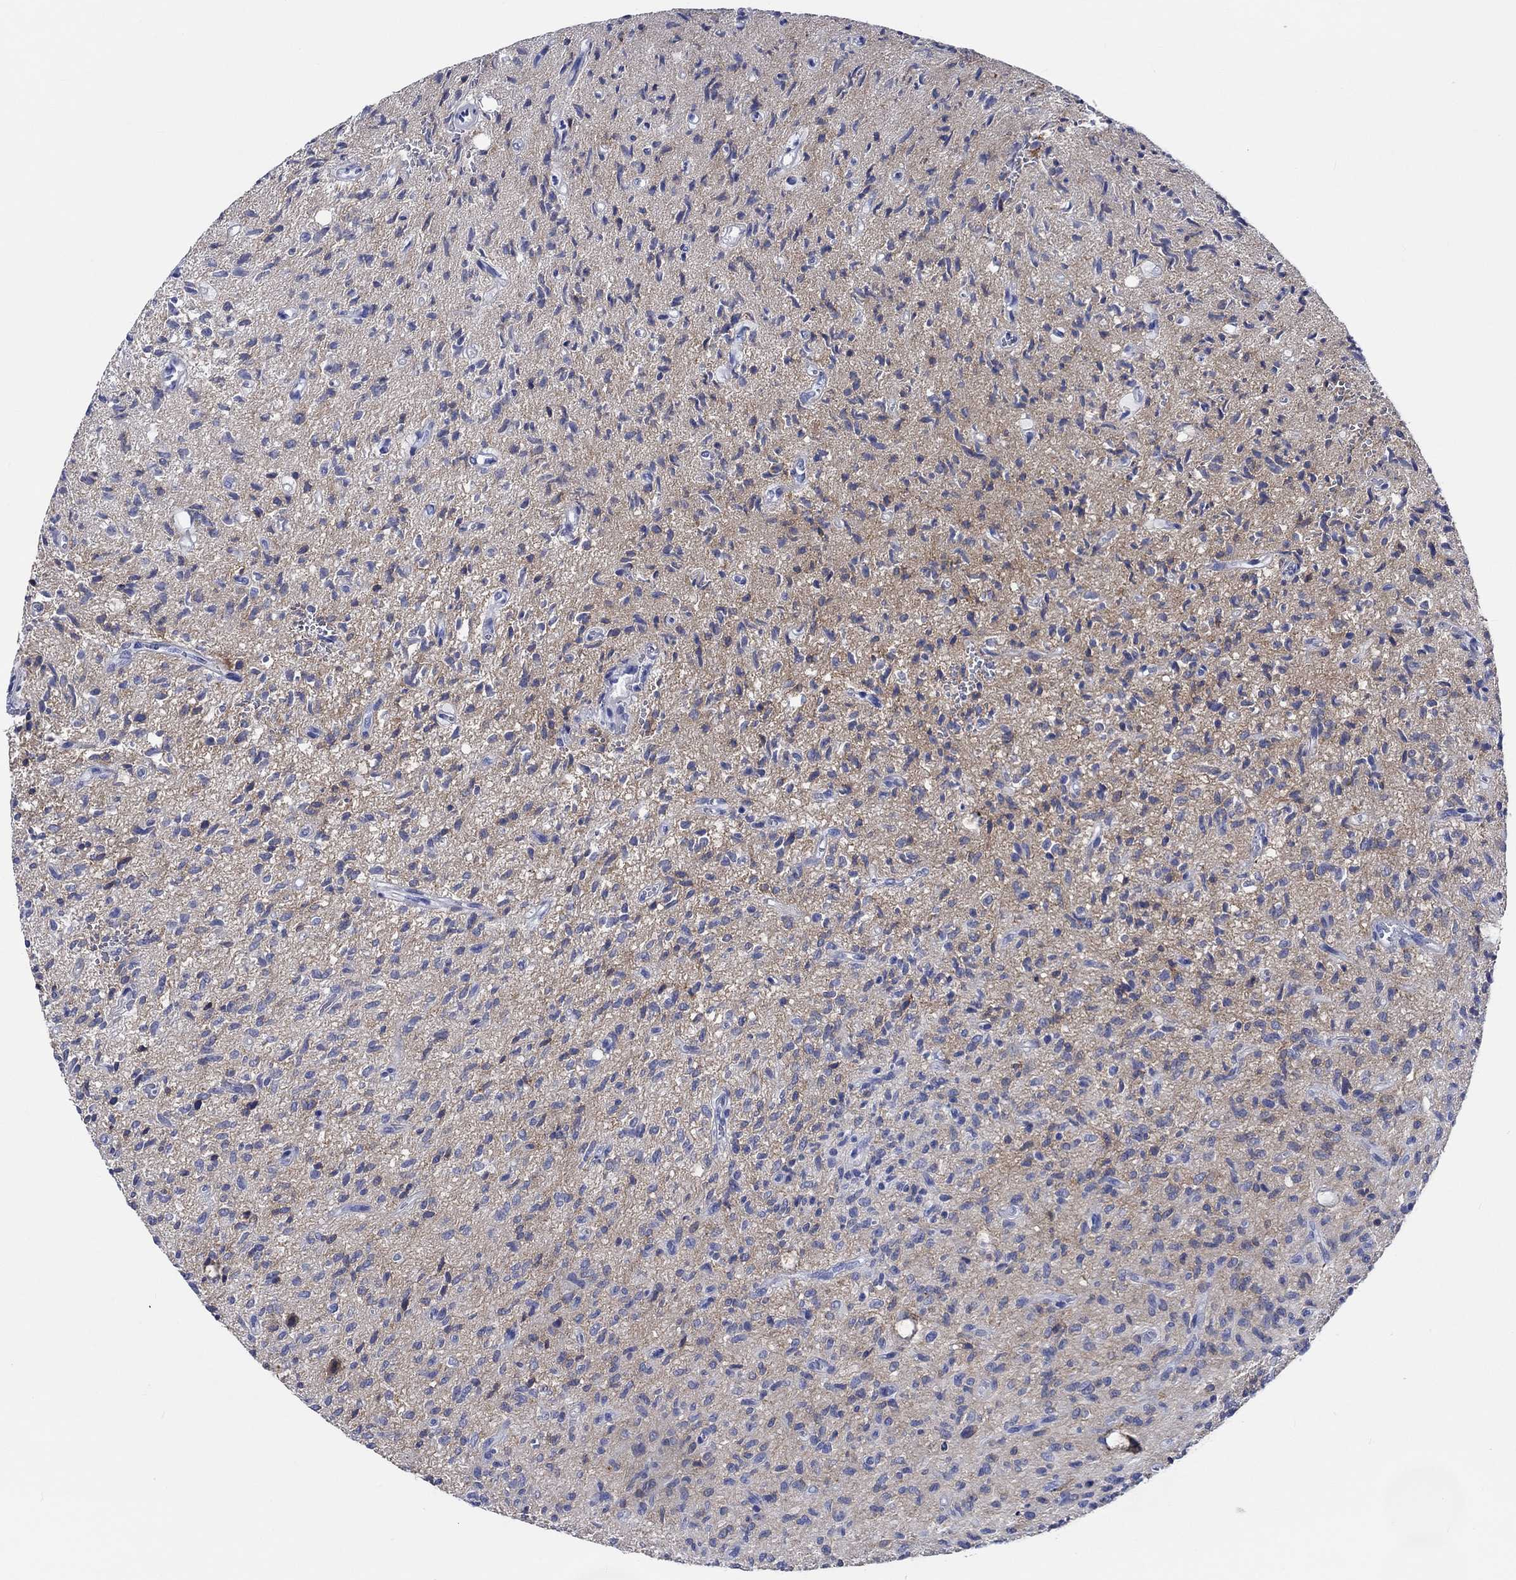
{"staining": {"intensity": "negative", "quantity": "none", "location": "none"}, "tissue": "glioma", "cell_type": "Tumor cells", "image_type": "cancer", "snomed": [{"axis": "morphology", "description": "Glioma, malignant, High grade"}, {"axis": "topography", "description": "Brain"}], "caption": "Immunohistochemical staining of high-grade glioma (malignant) demonstrates no significant positivity in tumor cells.", "gene": "SHISA4", "patient": {"sex": "male", "age": 64}}